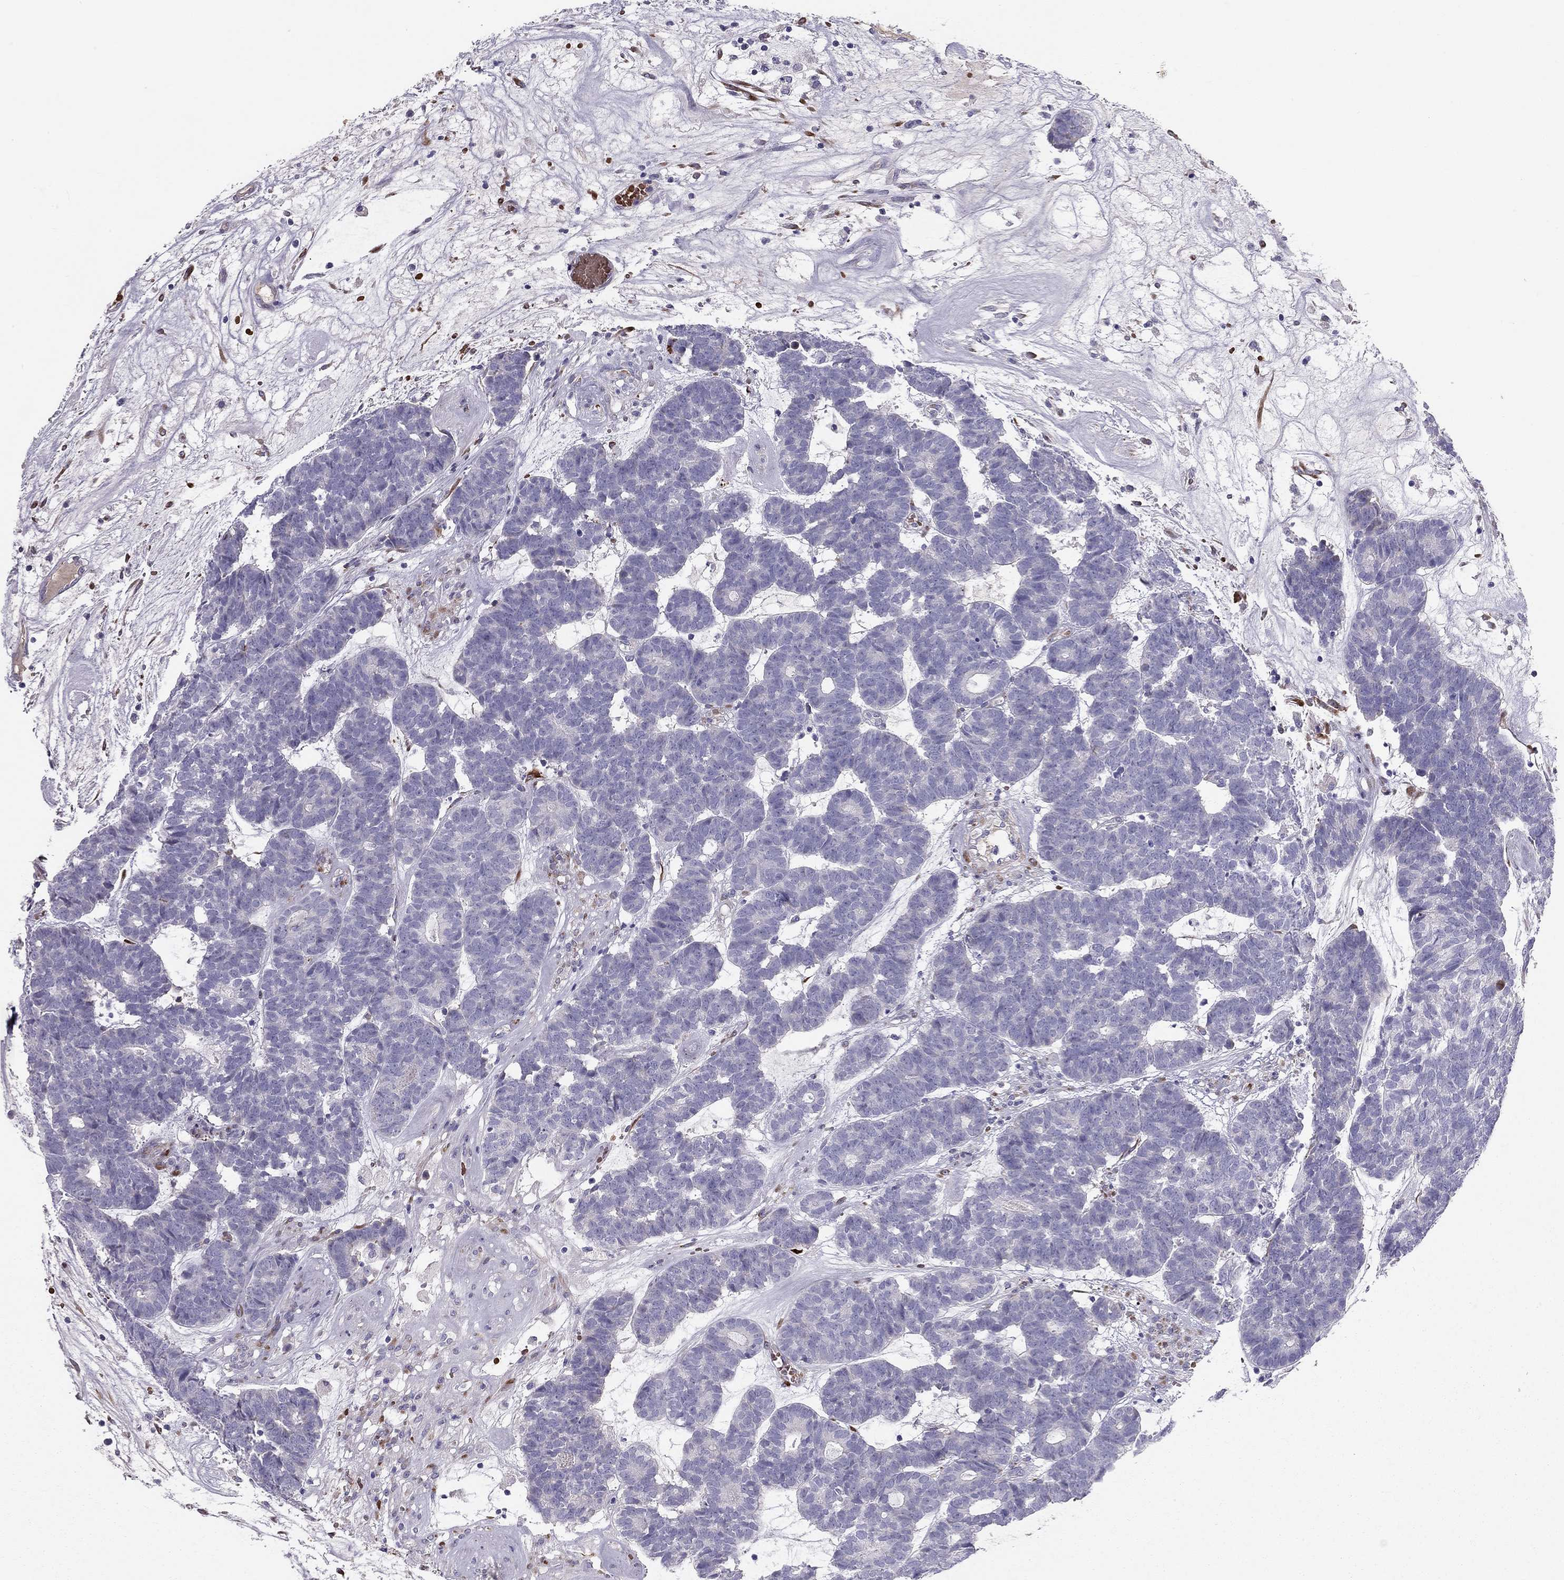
{"staining": {"intensity": "negative", "quantity": "none", "location": "none"}, "tissue": "head and neck cancer", "cell_type": "Tumor cells", "image_type": "cancer", "snomed": [{"axis": "morphology", "description": "Adenocarcinoma, NOS"}, {"axis": "topography", "description": "Head-Neck"}], "caption": "Tumor cells are negative for brown protein staining in head and neck adenocarcinoma.", "gene": "RHD", "patient": {"sex": "female", "age": 81}}